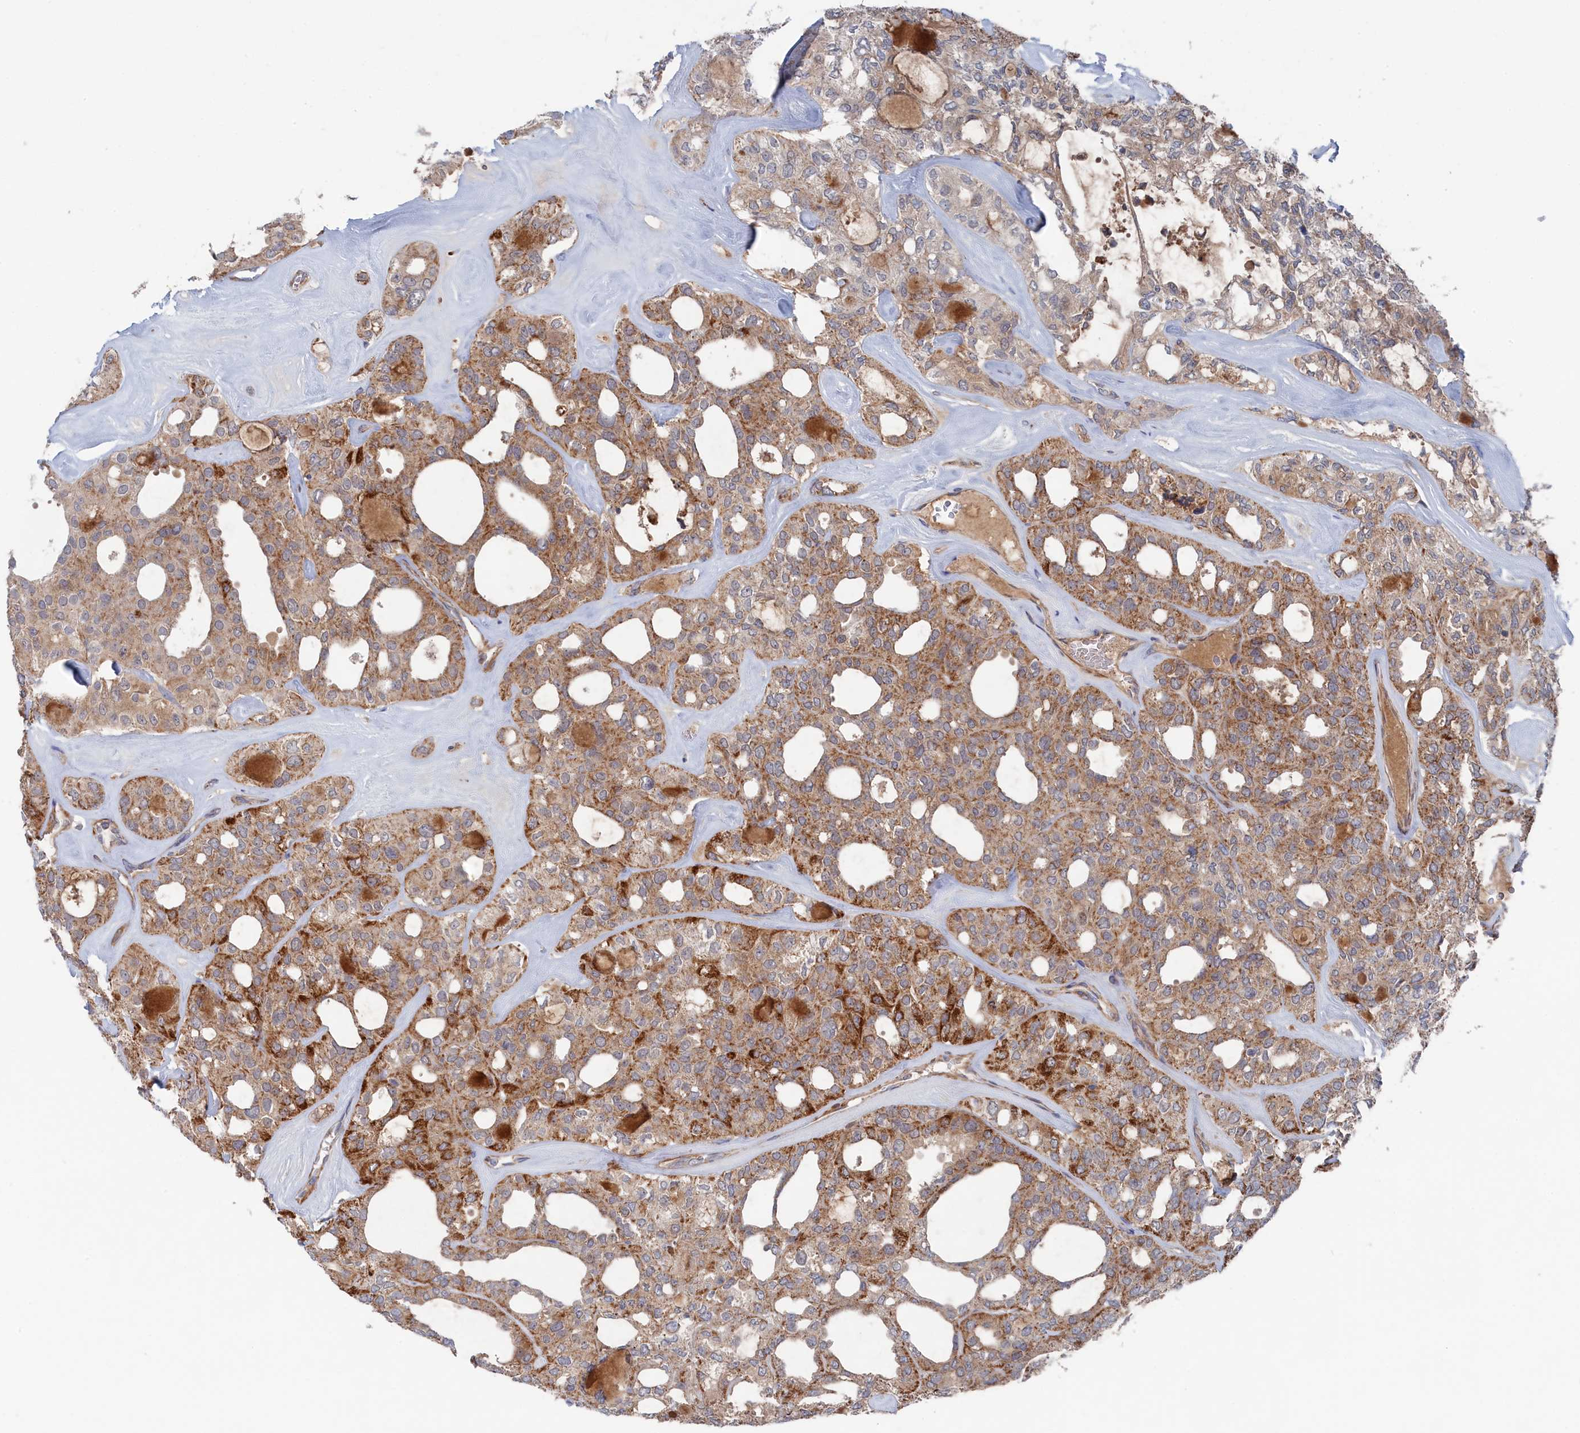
{"staining": {"intensity": "moderate", "quantity": ">75%", "location": "cytoplasmic/membranous"}, "tissue": "thyroid cancer", "cell_type": "Tumor cells", "image_type": "cancer", "snomed": [{"axis": "morphology", "description": "Follicular adenoma carcinoma, NOS"}, {"axis": "topography", "description": "Thyroid gland"}], "caption": "Thyroid cancer was stained to show a protein in brown. There is medium levels of moderate cytoplasmic/membranous staining in about >75% of tumor cells.", "gene": "FILIP1L", "patient": {"sex": "male", "age": 75}}